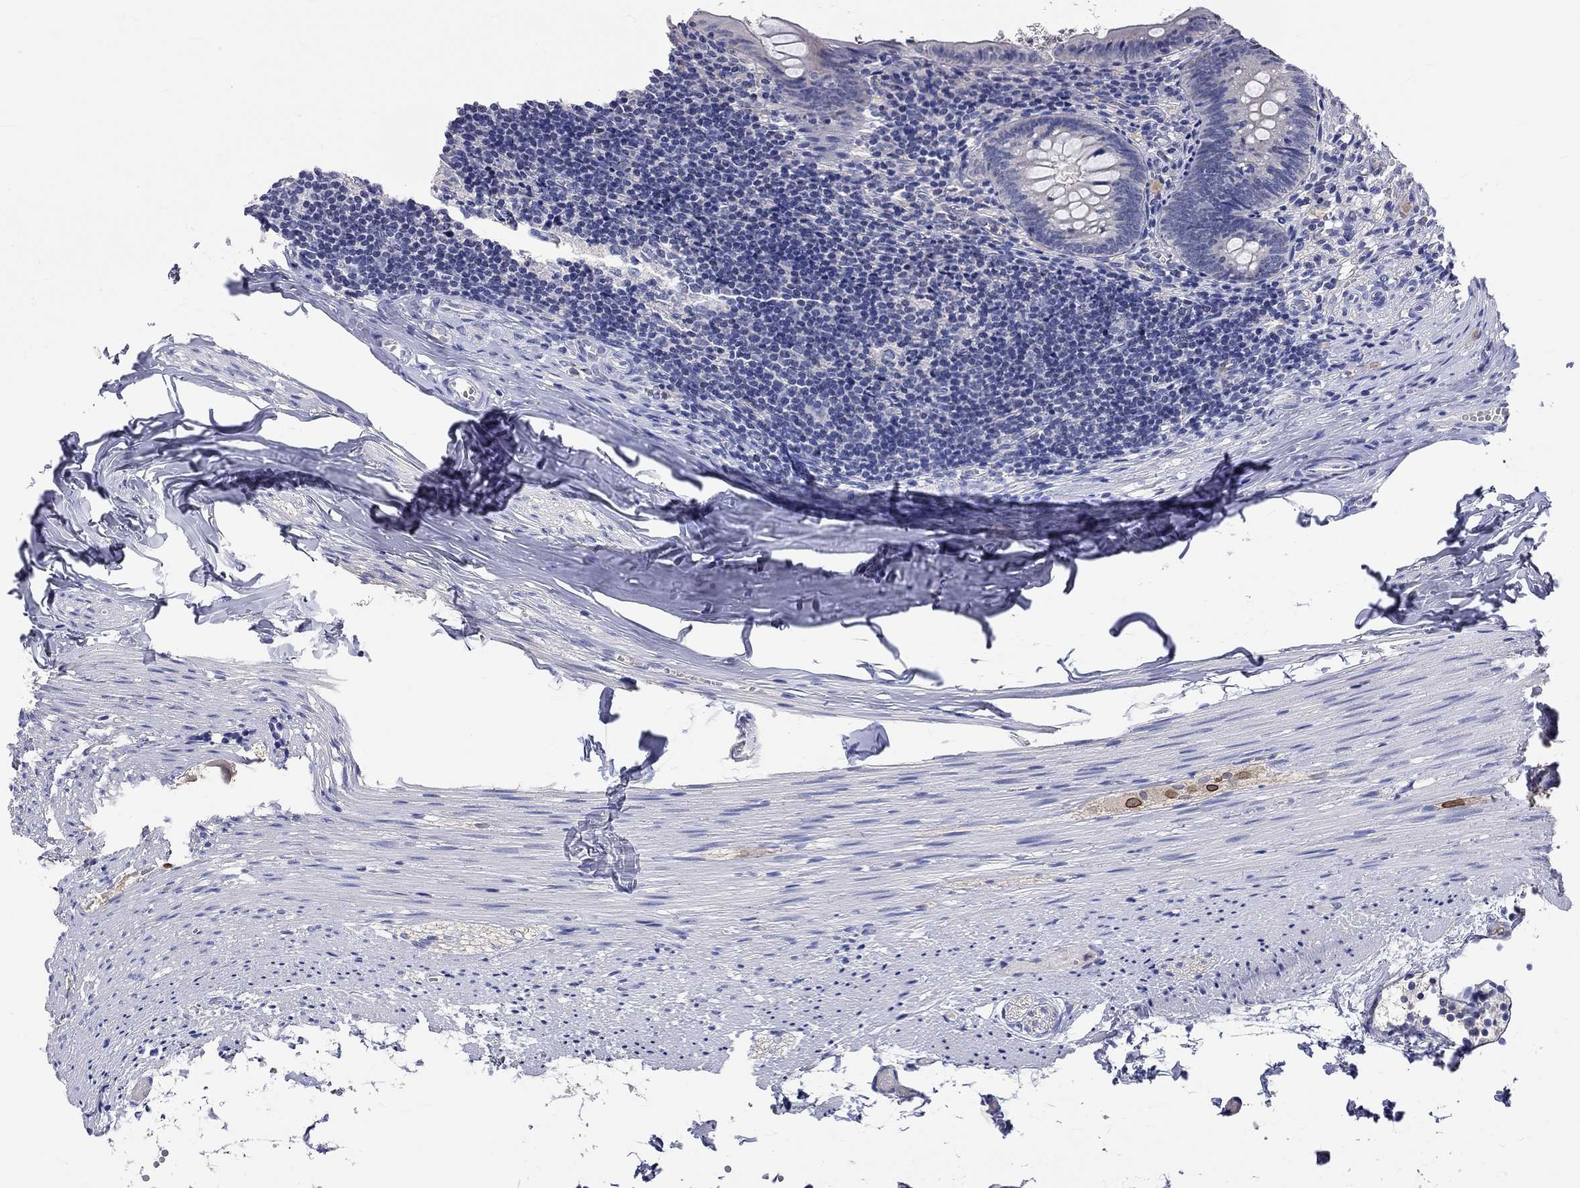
{"staining": {"intensity": "negative", "quantity": "none", "location": "none"}, "tissue": "appendix", "cell_type": "Glandular cells", "image_type": "normal", "snomed": [{"axis": "morphology", "description": "Normal tissue, NOS"}, {"axis": "topography", "description": "Appendix"}], "caption": "DAB (3,3'-diaminobenzidine) immunohistochemical staining of unremarkable appendix displays no significant staining in glandular cells.", "gene": "LRFN4", "patient": {"sex": "female", "age": 23}}